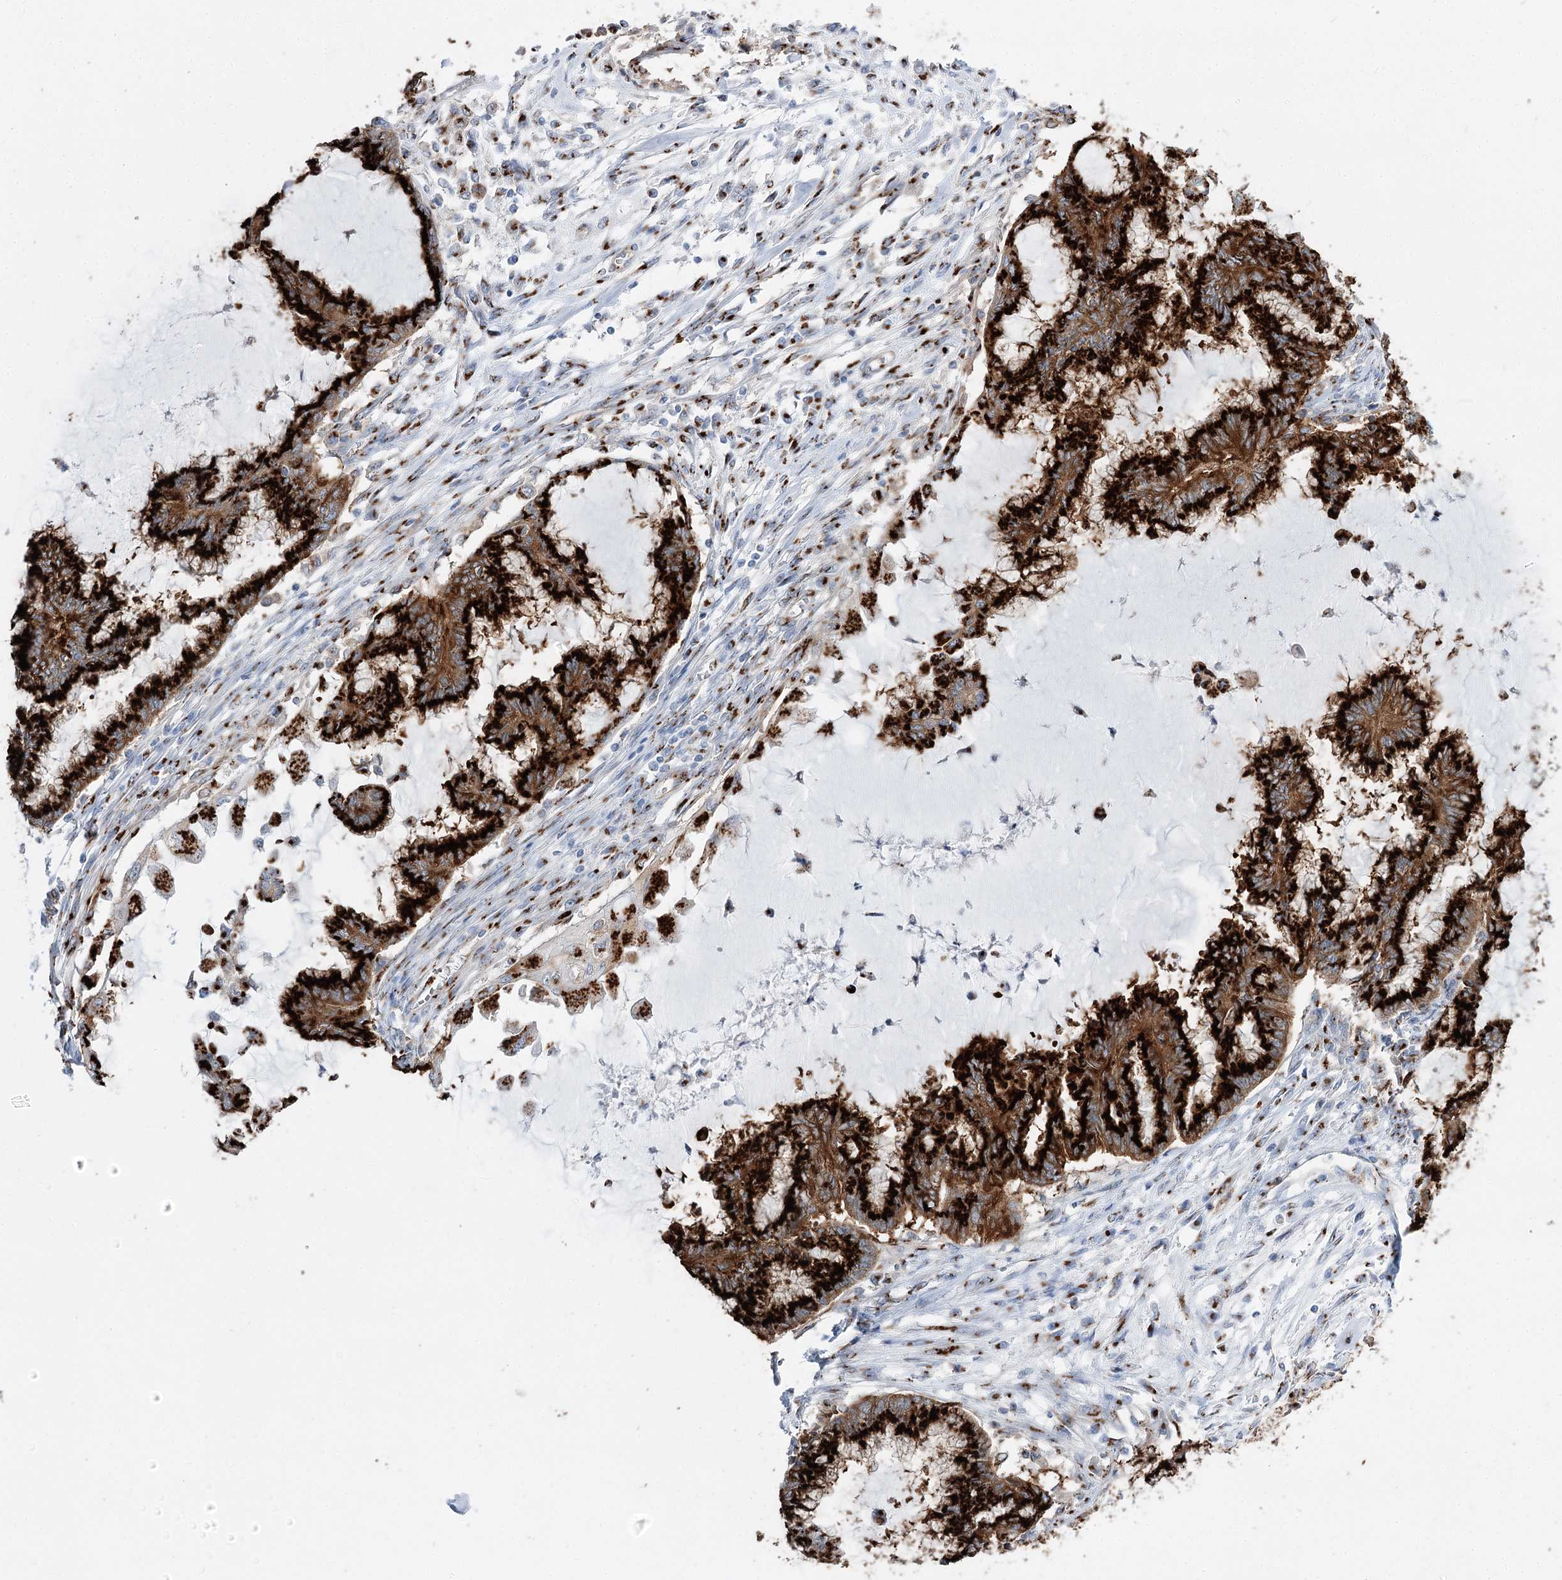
{"staining": {"intensity": "strong", "quantity": ">75%", "location": "cytoplasmic/membranous"}, "tissue": "endometrial cancer", "cell_type": "Tumor cells", "image_type": "cancer", "snomed": [{"axis": "morphology", "description": "Adenocarcinoma, NOS"}, {"axis": "topography", "description": "Endometrium"}], "caption": "The image displays staining of endometrial cancer (adenocarcinoma), revealing strong cytoplasmic/membranous protein expression (brown color) within tumor cells. Using DAB (brown) and hematoxylin (blue) stains, captured at high magnification using brightfield microscopy.", "gene": "TMEM165", "patient": {"sex": "female", "age": 86}}